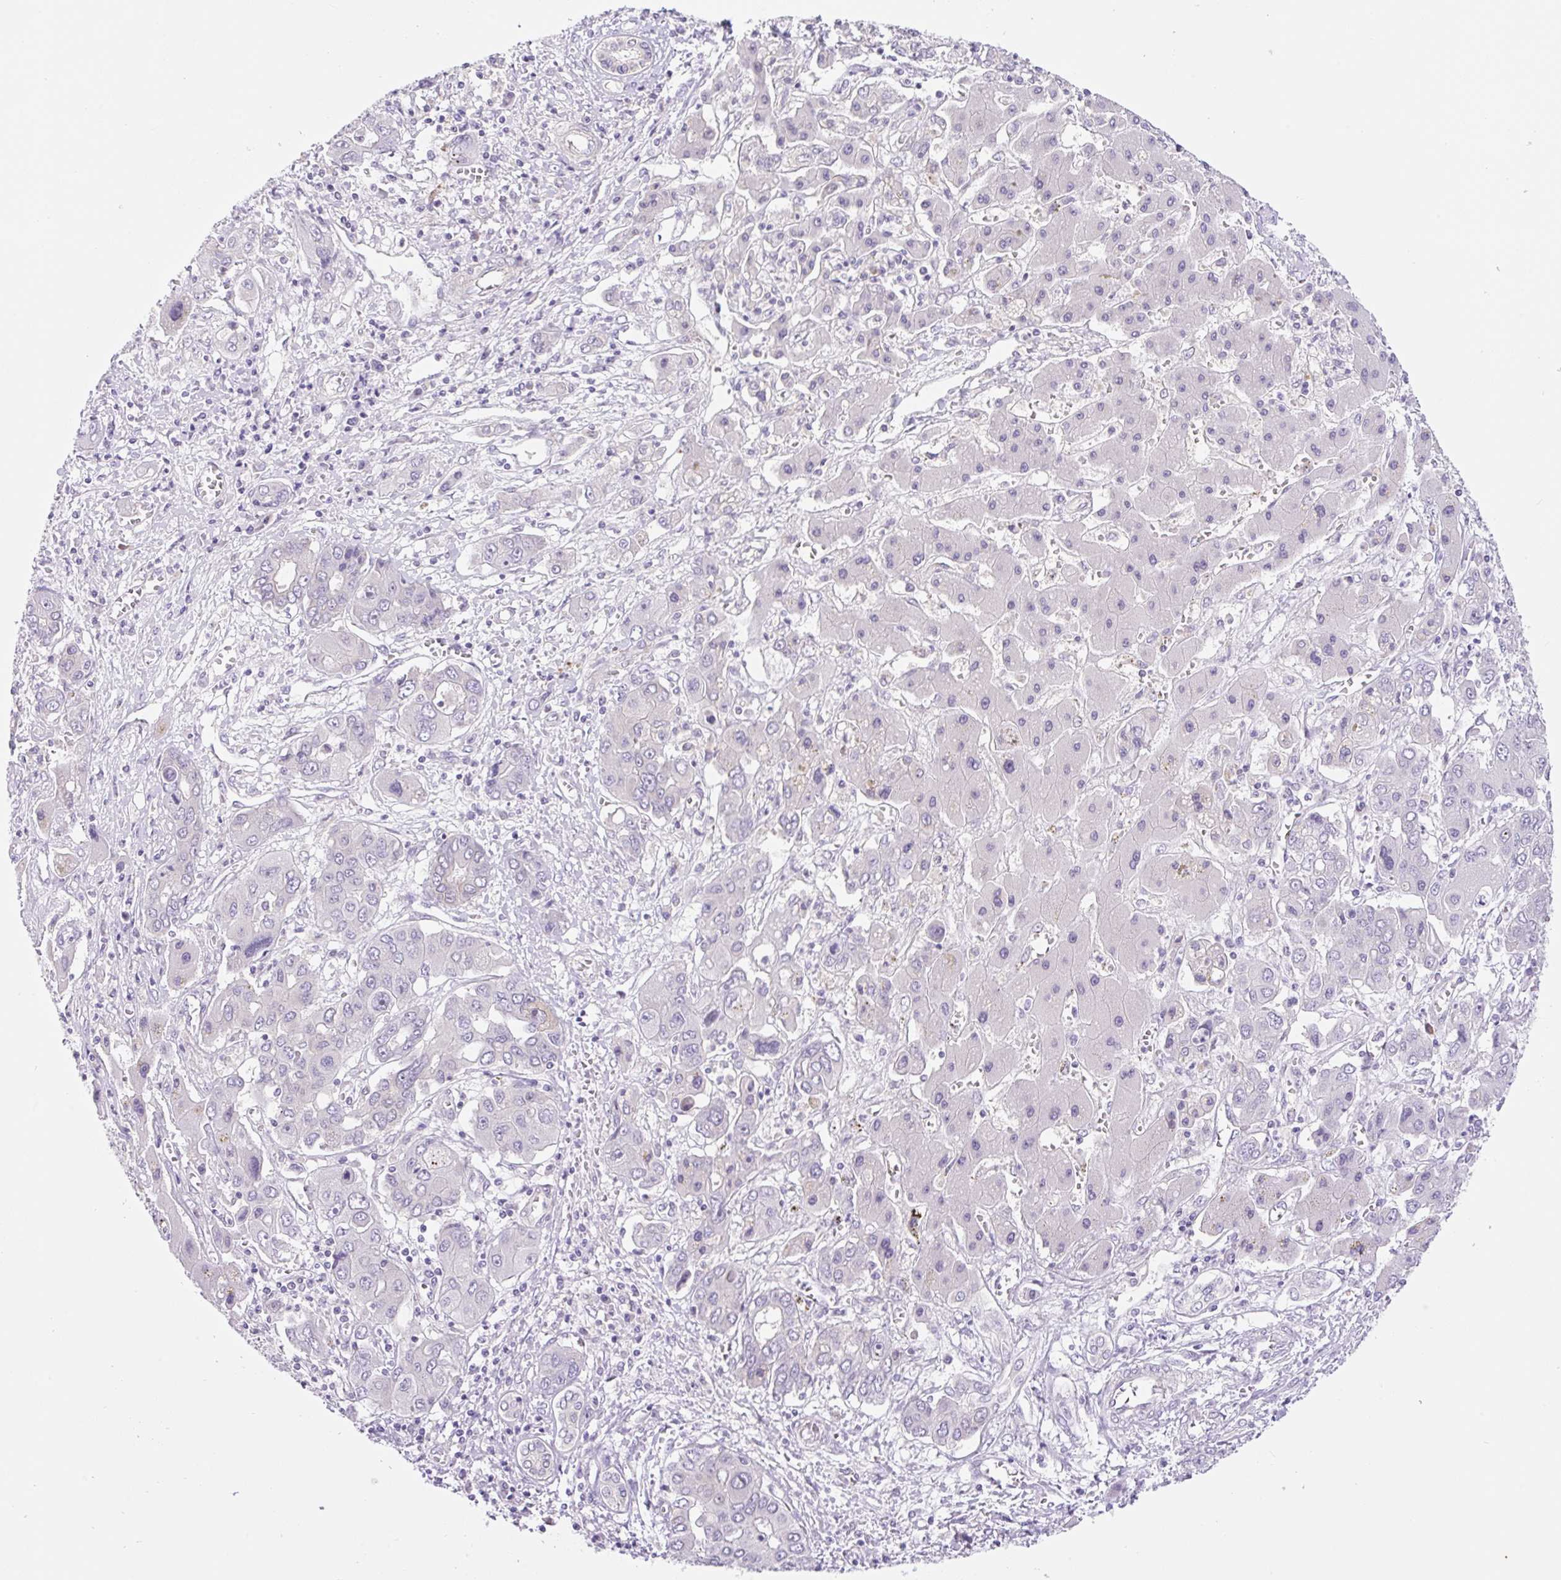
{"staining": {"intensity": "negative", "quantity": "none", "location": "none"}, "tissue": "liver cancer", "cell_type": "Tumor cells", "image_type": "cancer", "snomed": [{"axis": "morphology", "description": "Cholangiocarcinoma"}, {"axis": "topography", "description": "Liver"}], "caption": "High power microscopy image of an immunohistochemistry (IHC) photomicrograph of liver cancer, revealing no significant positivity in tumor cells.", "gene": "CAMK2B", "patient": {"sex": "male", "age": 67}}